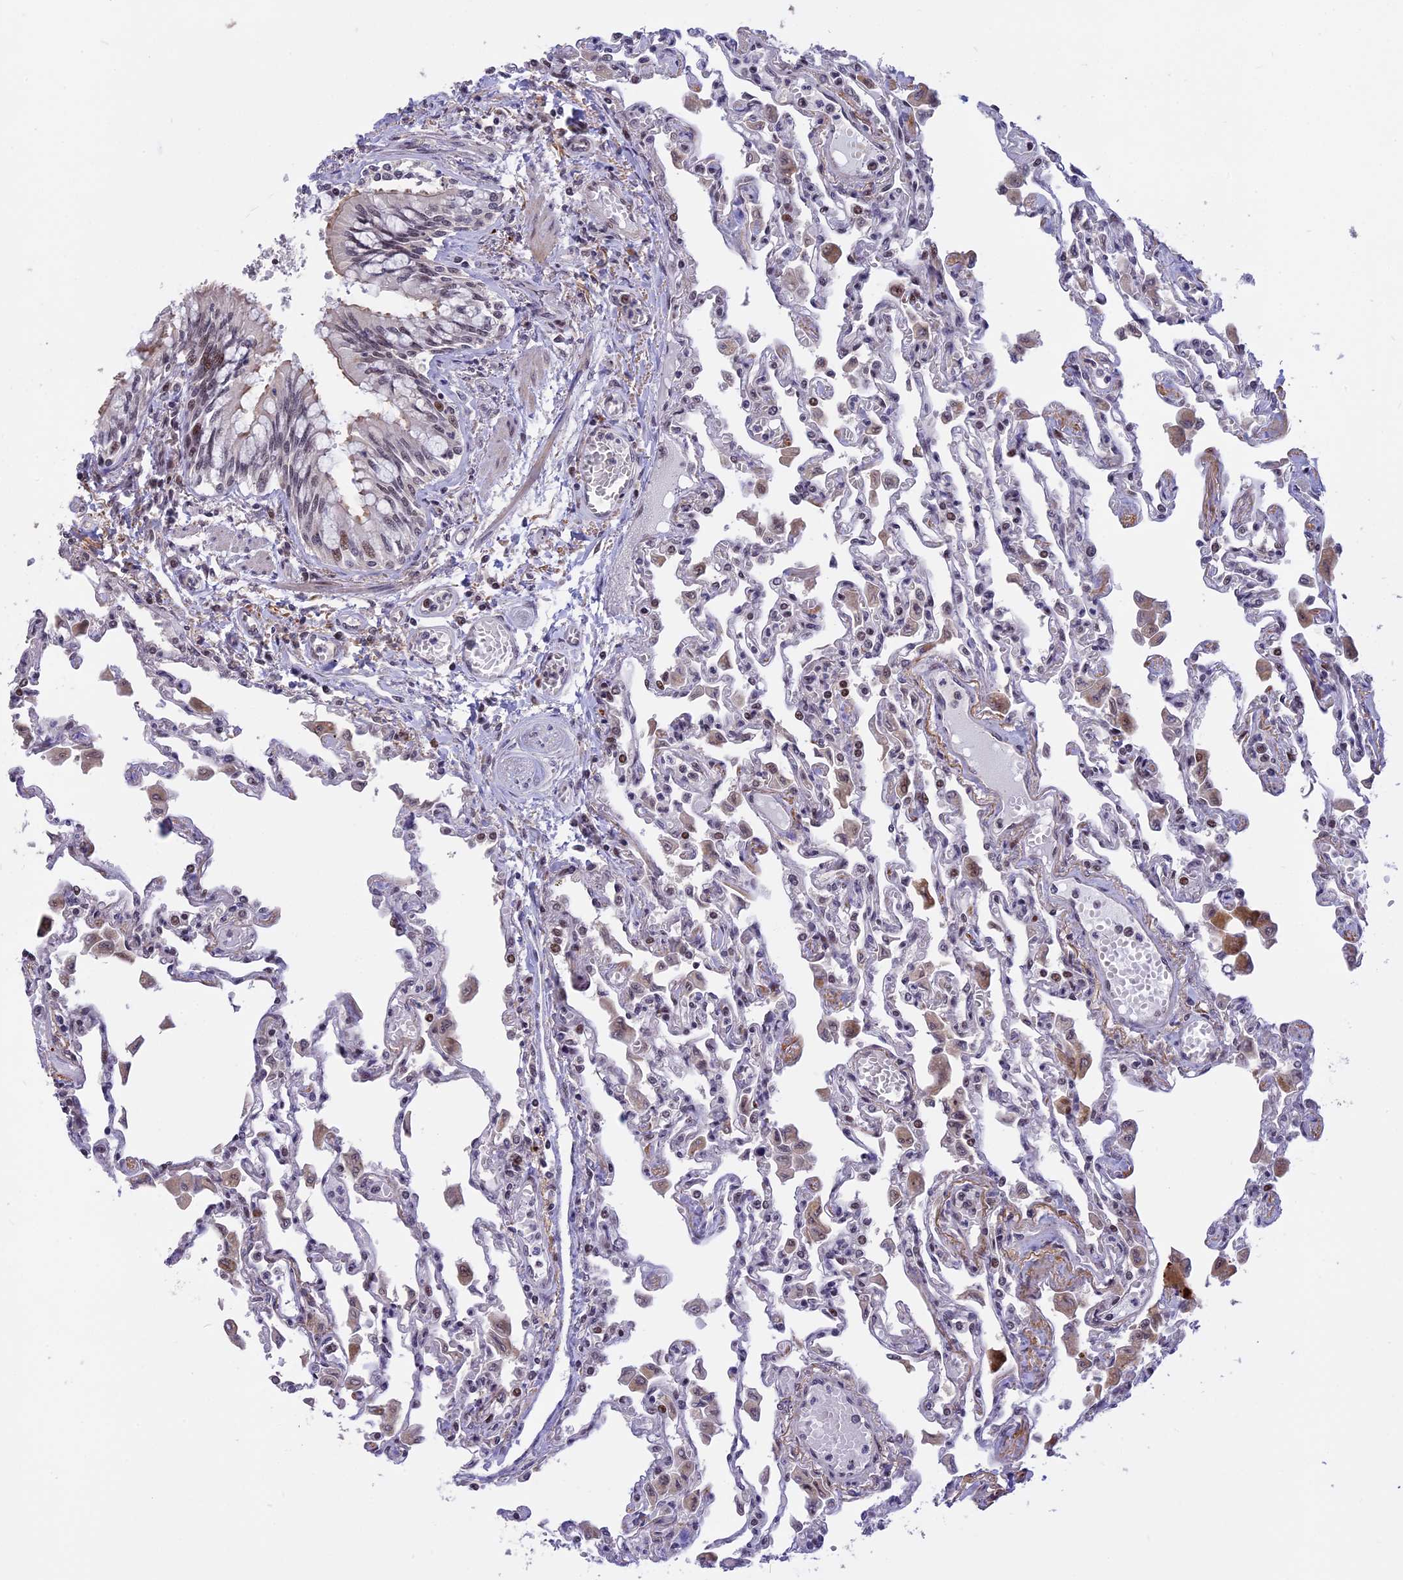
{"staining": {"intensity": "moderate", "quantity": "25%-75%", "location": "nuclear"}, "tissue": "lung", "cell_type": "Alveolar cells", "image_type": "normal", "snomed": [{"axis": "morphology", "description": "Normal tissue, NOS"}, {"axis": "topography", "description": "Bronchus"}, {"axis": "topography", "description": "Lung"}], "caption": "This is a micrograph of immunohistochemistry (IHC) staining of normal lung, which shows moderate staining in the nuclear of alveolar cells.", "gene": "POLR2C", "patient": {"sex": "female", "age": 49}}